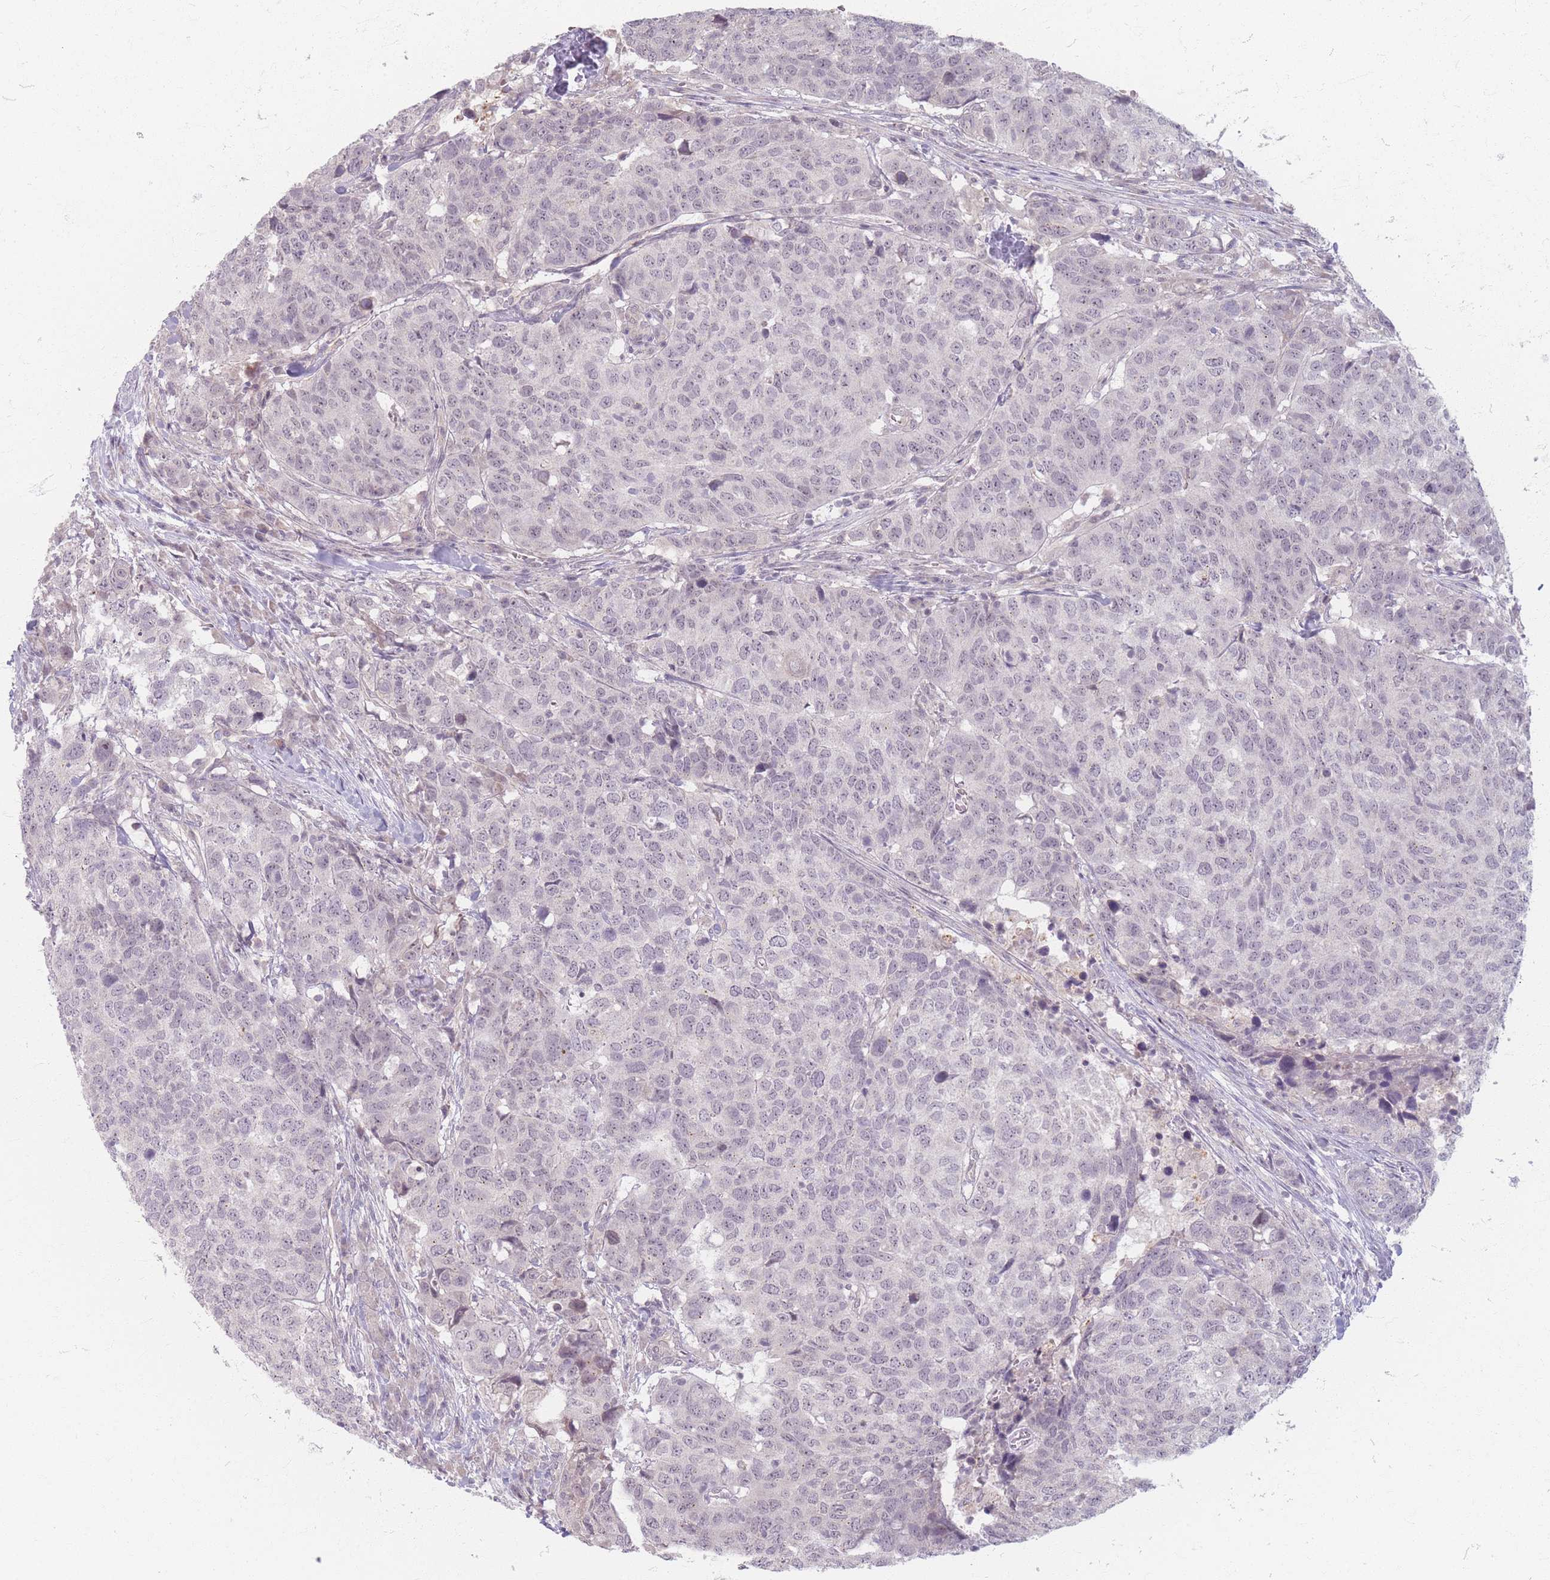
{"staining": {"intensity": "negative", "quantity": "none", "location": "none"}, "tissue": "head and neck cancer", "cell_type": "Tumor cells", "image_type": "cancer", "snomed": [{"axis": "morphology", "description": "Normal tissue, NOS"}, {"axis": "morphology", "description": "Squamous cell carcinoma, NOS"}, {"axis": "topography", "description": "Skeletal muscle"}, {"axis": "topography", "description": "Vascular tissue"}, {"axis": "topography", "description": "Peripheral nerve tissue"}, {"axis": "topography", "description": "Head-Neck"}], "caption": "Immunohistochemical staining of head and neck squamous cell carcinoma displays no significant expression in tumor cells.", "gene": "GABRA6", "patient": {"sex": "male", "age": 66}}